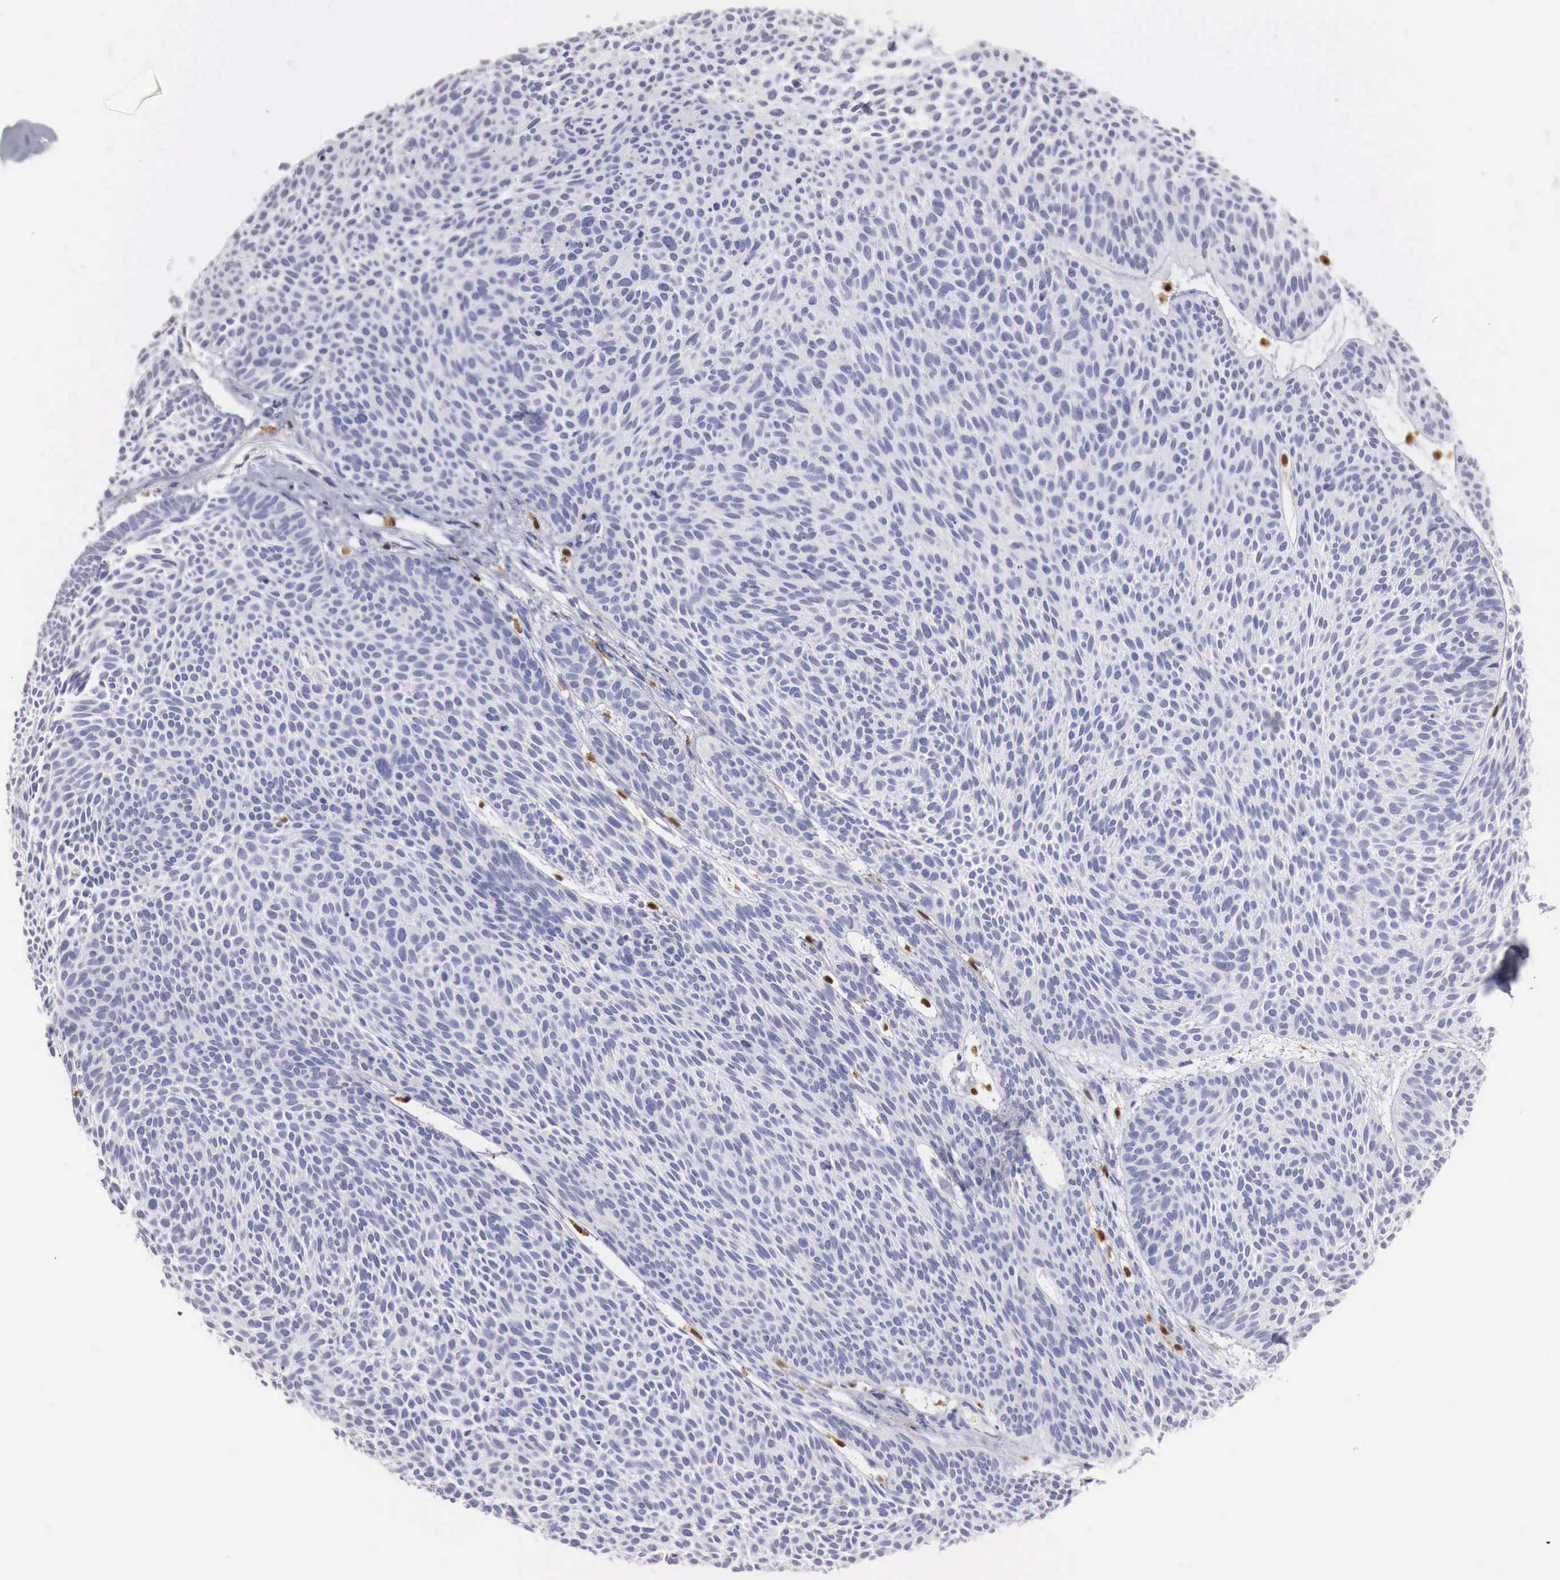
{"staining": {"intensity": "negative", "quantity": "none", "location": "none"}, "tissue": "skin cancer", "cell_type": "Tumor cells", "image_type": "cancer", "snomed": [{"axis": "morphology", "description": "Basal cell carcinoma"}, {"axis": "topography", "description": "Skin"}], "caption": "There is no significant staining in tumor cells of skin cancer.", "gene": "RENBP", "patient": {"sex": "male", "age": 84}}